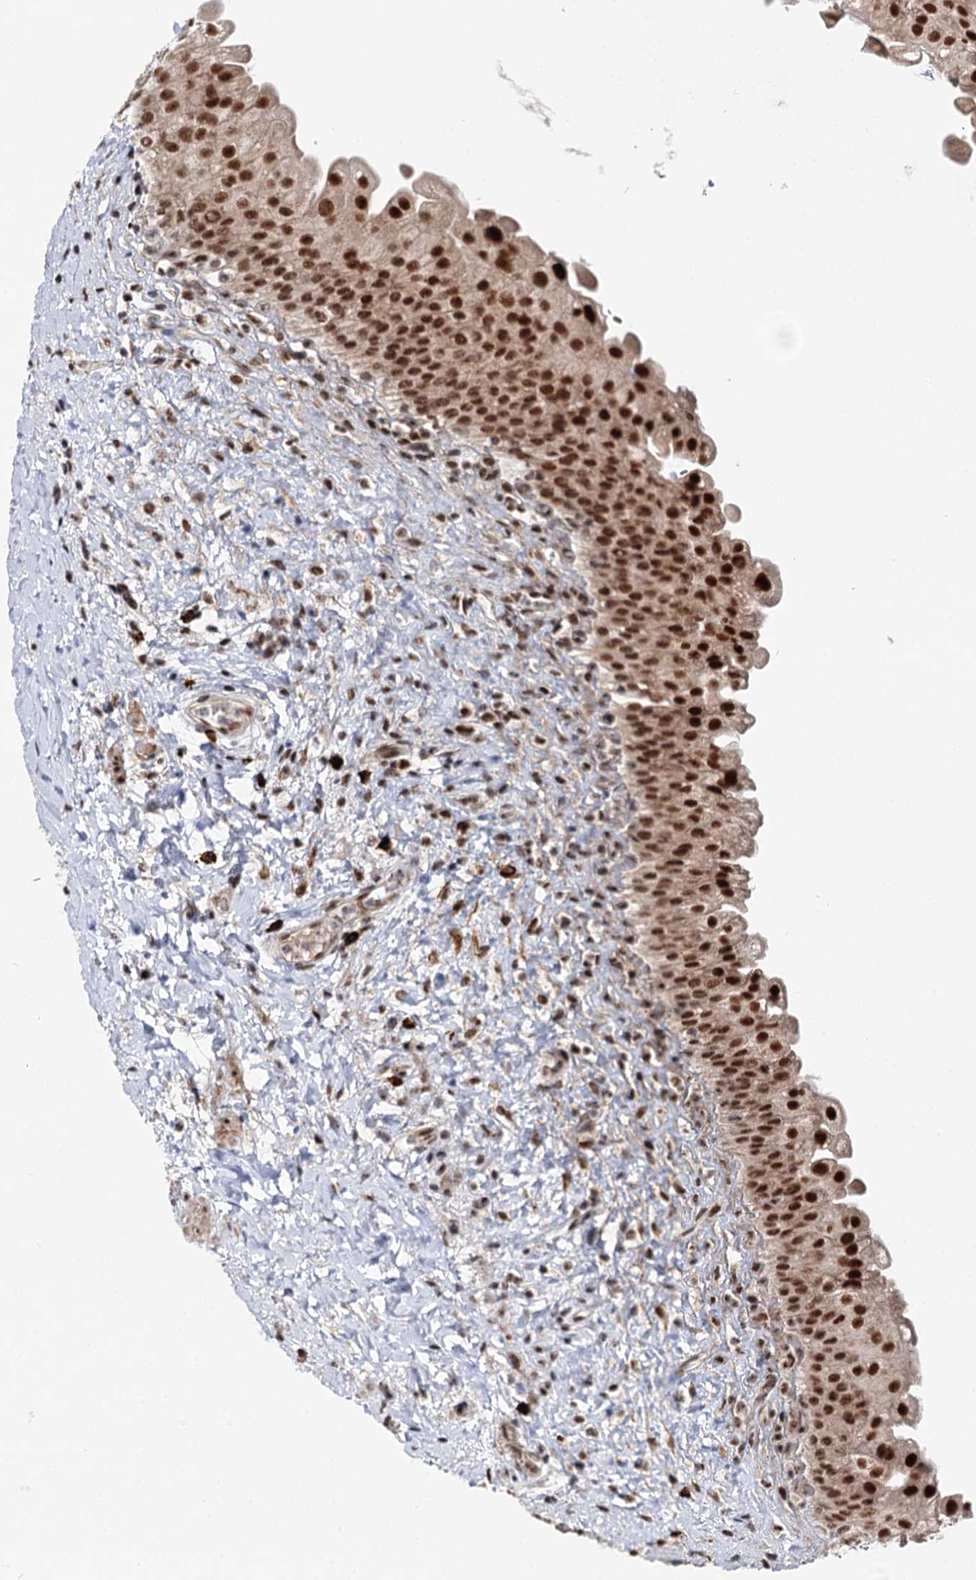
{"staining": {"intensity": "strong", "quantity": ">75%", "location": "nuclear"}, "tissue": "urinary bladder", "cell_type": "Urothelial cells", "image_type": "normal", "snomed": [{"axis": "morphology", "description": "Normal tissue, NOS"}, {"axis": "topography", "description": "Urinary bladder"}], "caption": "Urothelial cells display high levels of strong nuclear positivity in approximately >75% of cells in benign human urinary bladder.", "gene": "BUD13", "patient": {"sex": "female", "age": 27}}